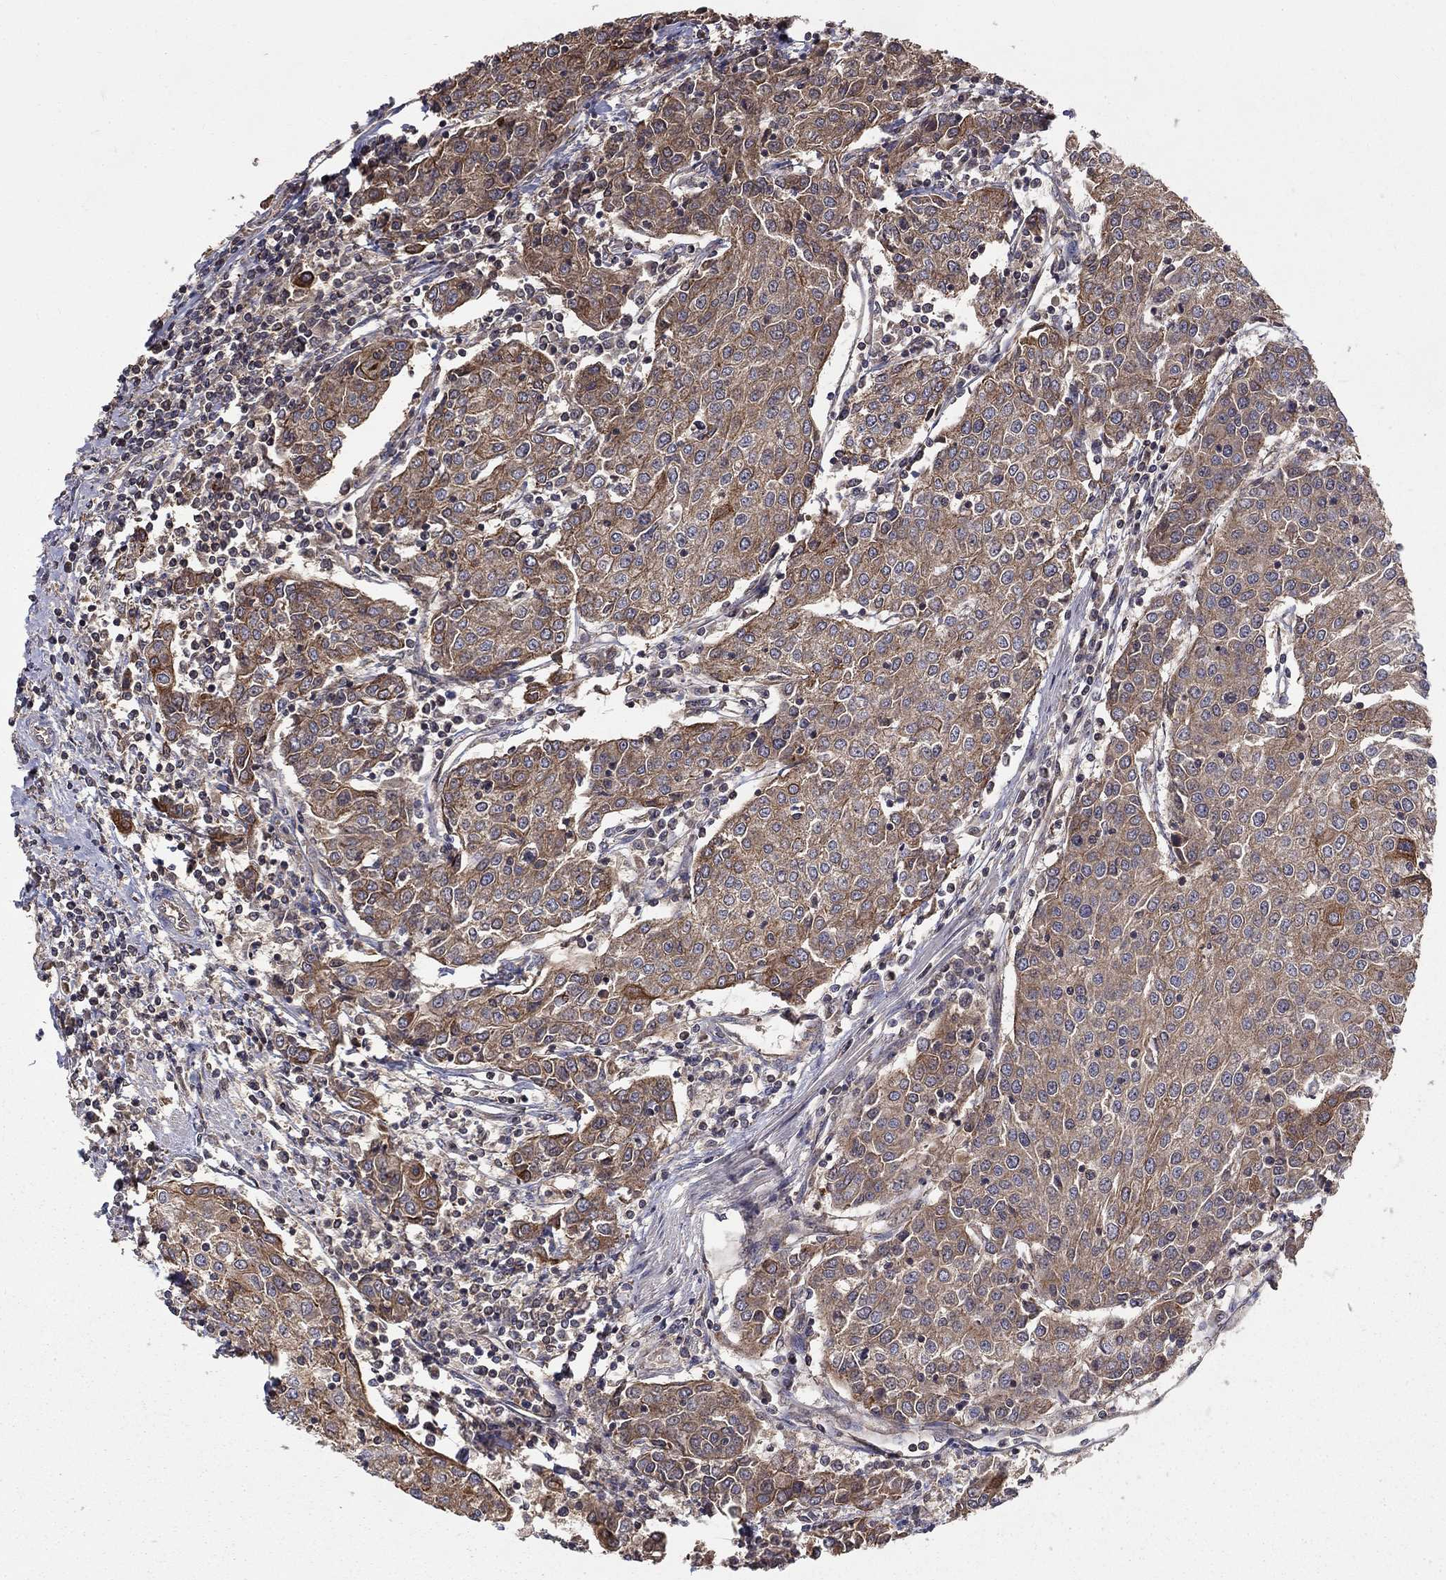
{"staining": {"intensity": "moderate", "quantity": "<25%", "location": "cytoplasmic/membranous"}, "tissue": "urothelial cancer", "cell_type": "Tumor cells", "image_type": "cancer", "snomed": [{"axis": "morphology", "description": "Urothelial carcinoma, High grade"}, {"axis": "topography", "description": "Urinary bladder"}], "caption": "Moderate cytoplasmic/membranous protein positivity is present in approximately <25% of tumor cells in urothelial cancer.", "gene": "BMERB1", "patient": {"sex": "female", "age": 85}}